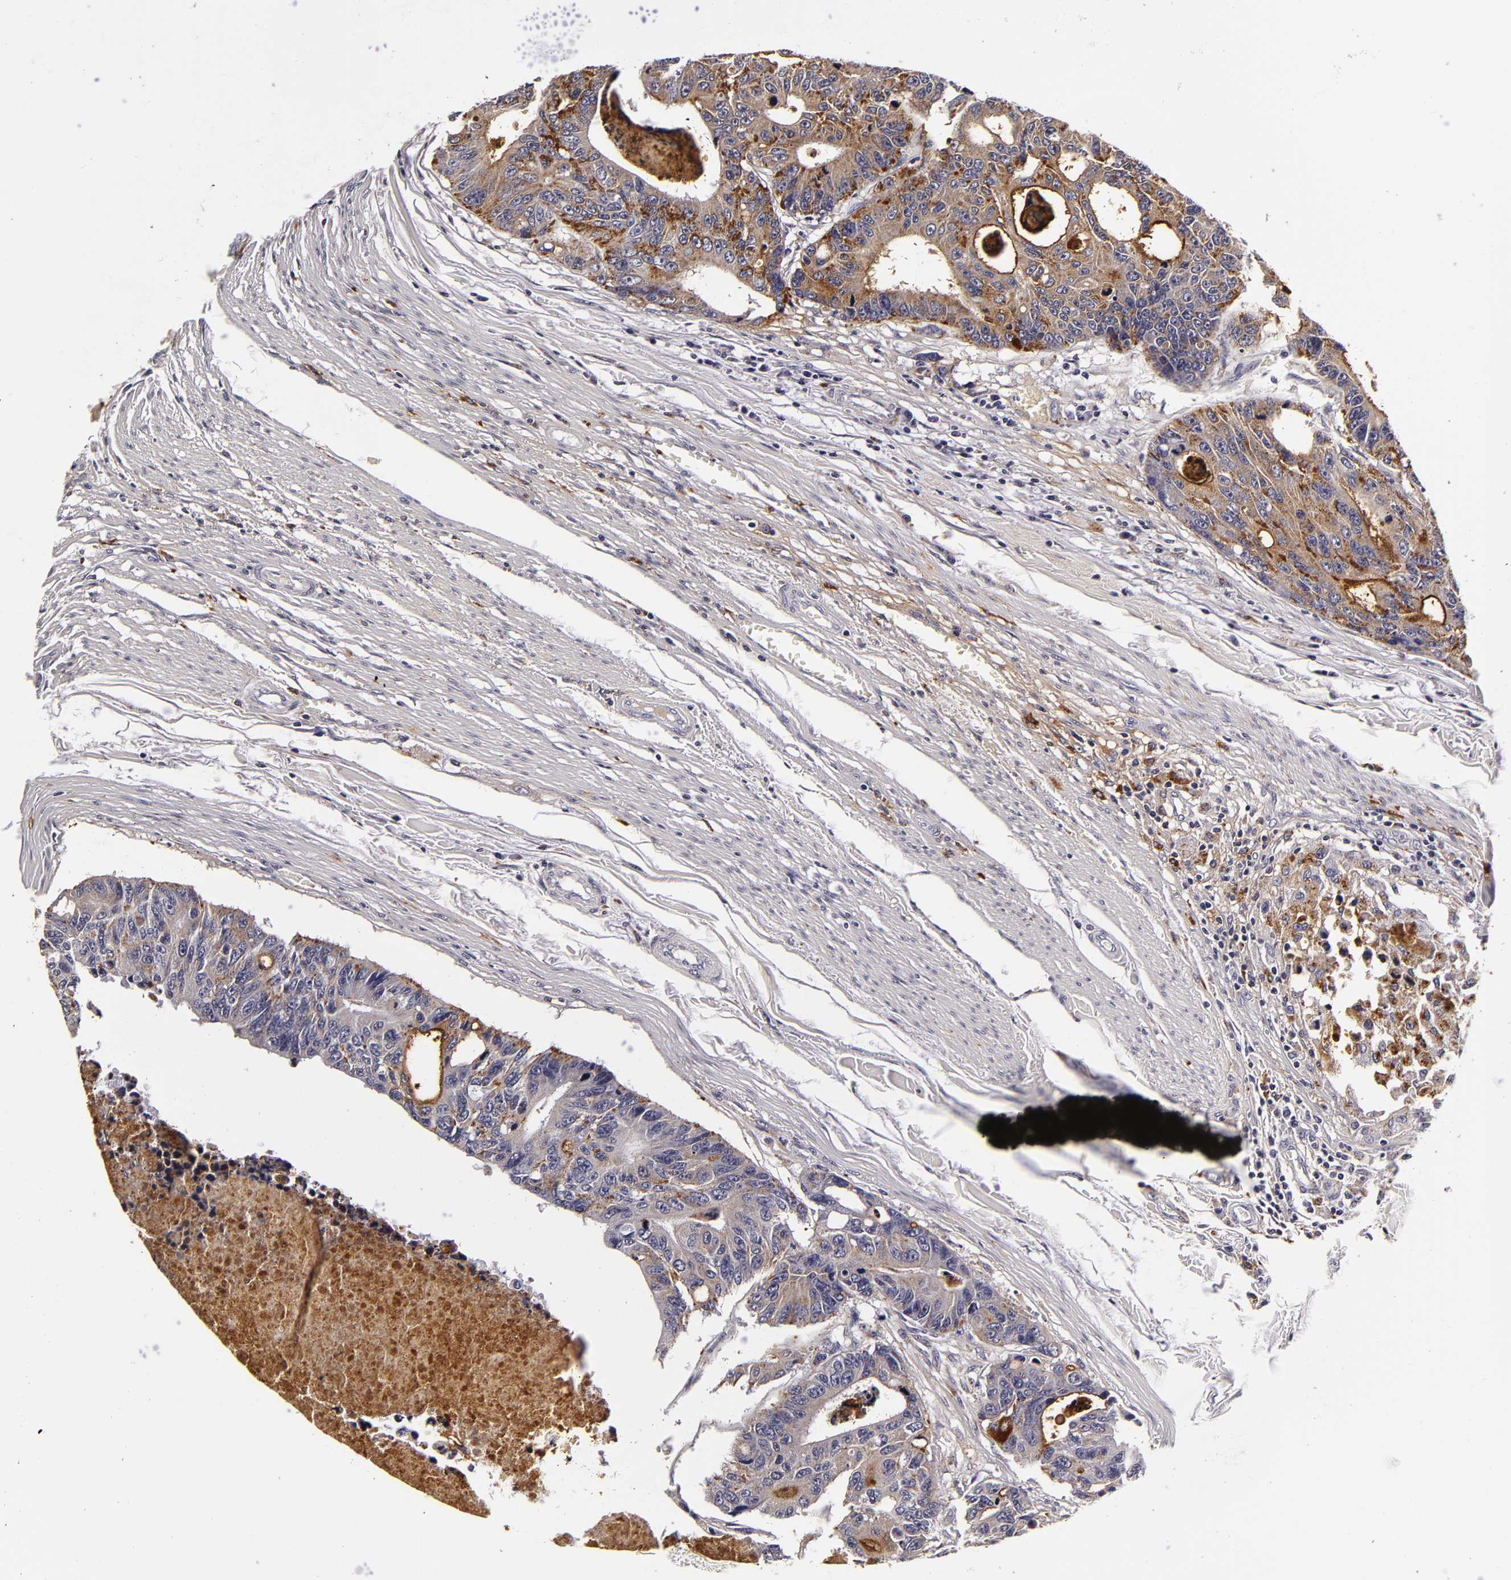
{"staining": {"intensity": "moderate", "quantity": ">75%", "location": "cytoplasmic/membranous"}, "tissue": "colorectal cancer", "cell_type": "Tumor cells", "image_type": "cancer", "snomed": [{"axis": "morphology", "description": "Adenocarcinoma, NOS"}, {"axis": "topography", "description": "Colon"}], "caption": "This image shows immunohistochemistry (IHC) staining of human colorectal cancer (adenocarcinoma), with medium moderate cytoplasmic/membranous positivity in approximately >75% of tumor cells.", "gene": "LGALS3BP", "patient": {"sex": "female", "age": 86}}